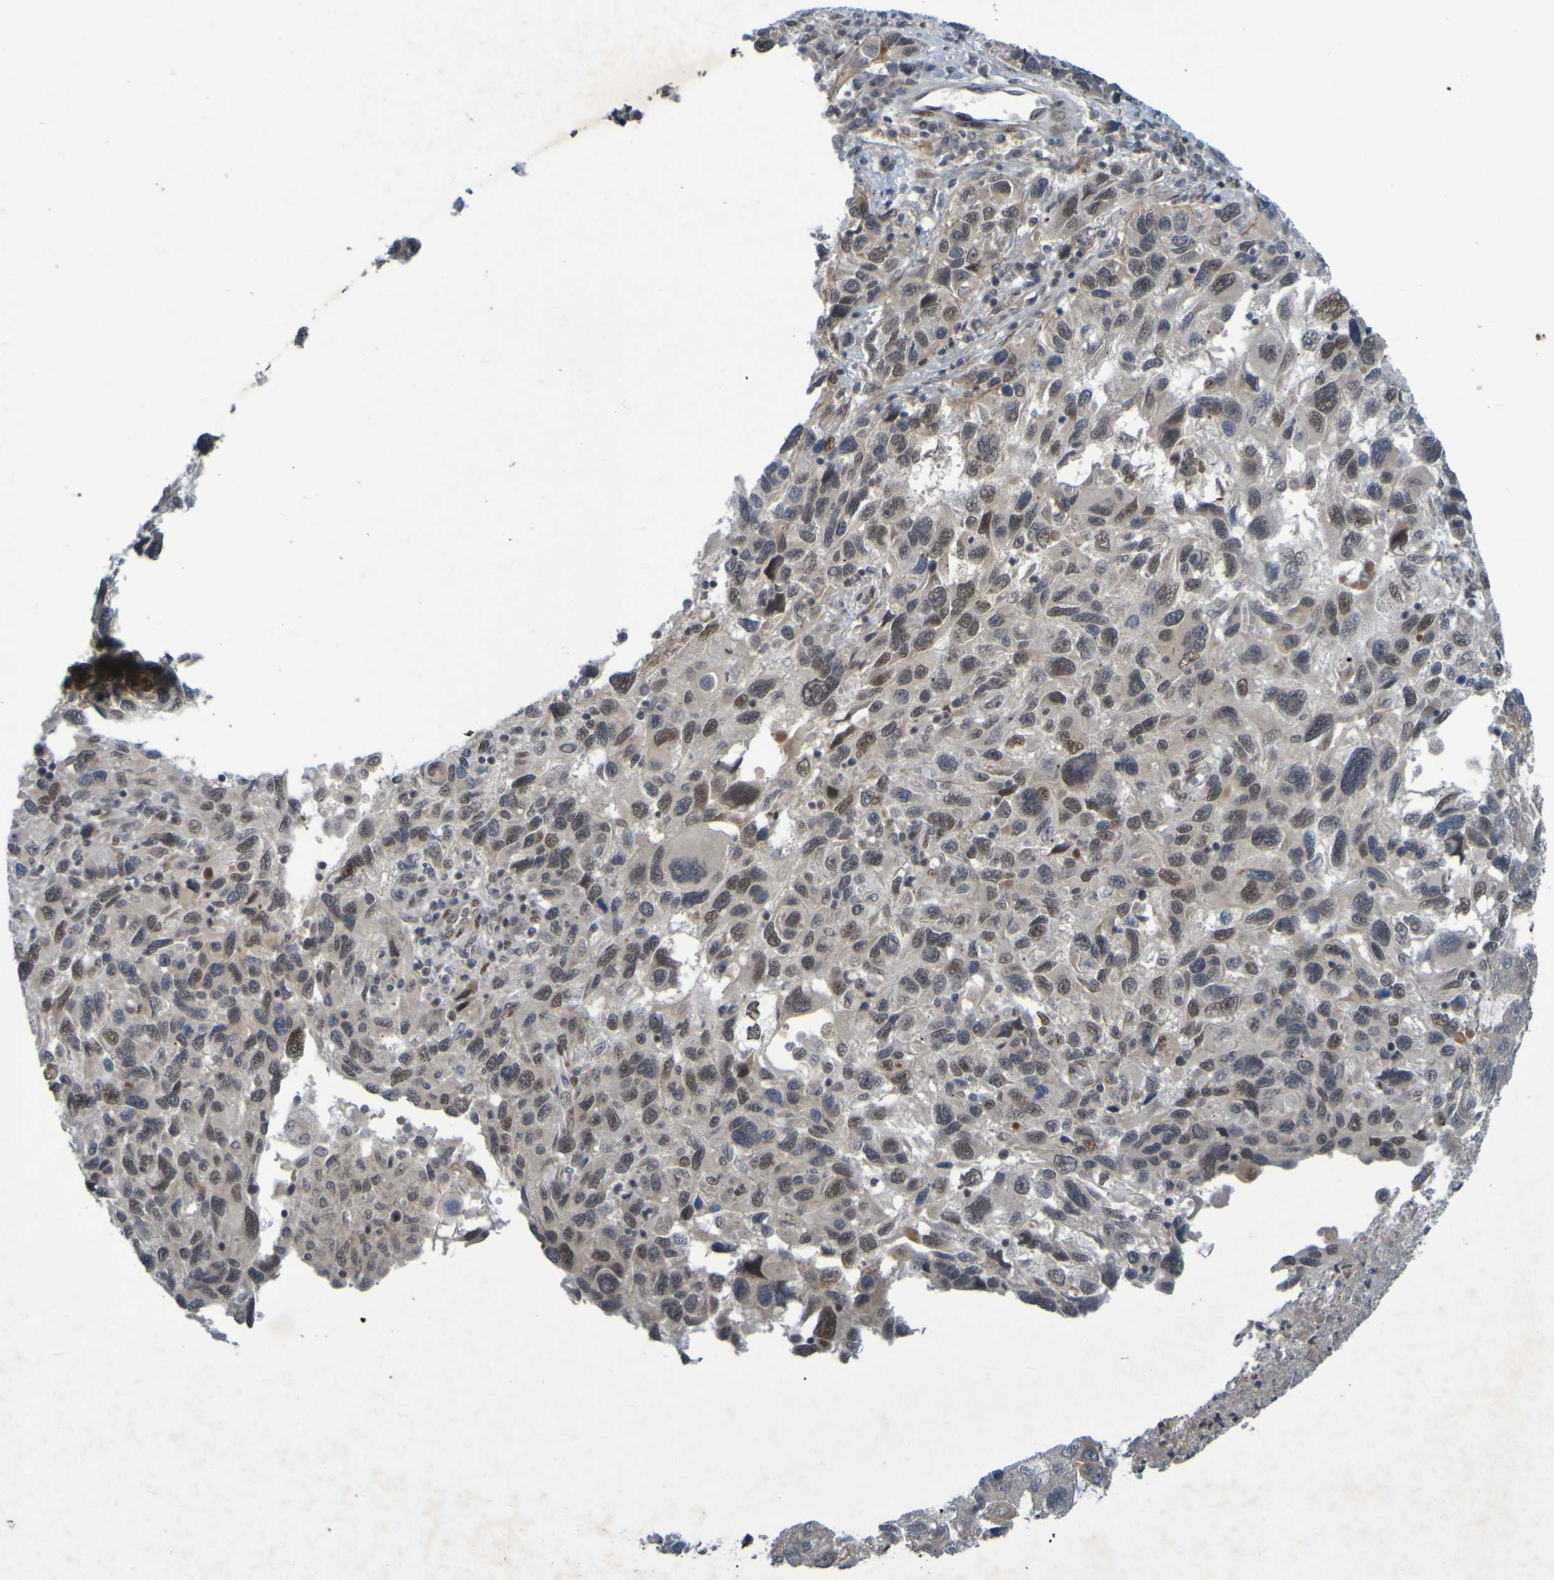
{"staining": {"intensity": "weak", "quantity": "25%-75%", "location": "nuclear"}, "tissue": "melanoma", "cell_type": "Tumor cells", "image_type": "cancer", "snomed": [{"axis": "morphology", "description": "Malignant melanoma, NOS"}, {"axis": "topography", "description": "Skin"}], "caption": "Malignant melanoma tissue exhibits weak nuclear positivity in approximately 25%-75% of tumor cells, visualized by immunohistochemistry. (DAB = brown stain, brightfield microscopy at high magnification).", "gene": "MCPH1", "patient": {"sex": "male", "age": 53}}